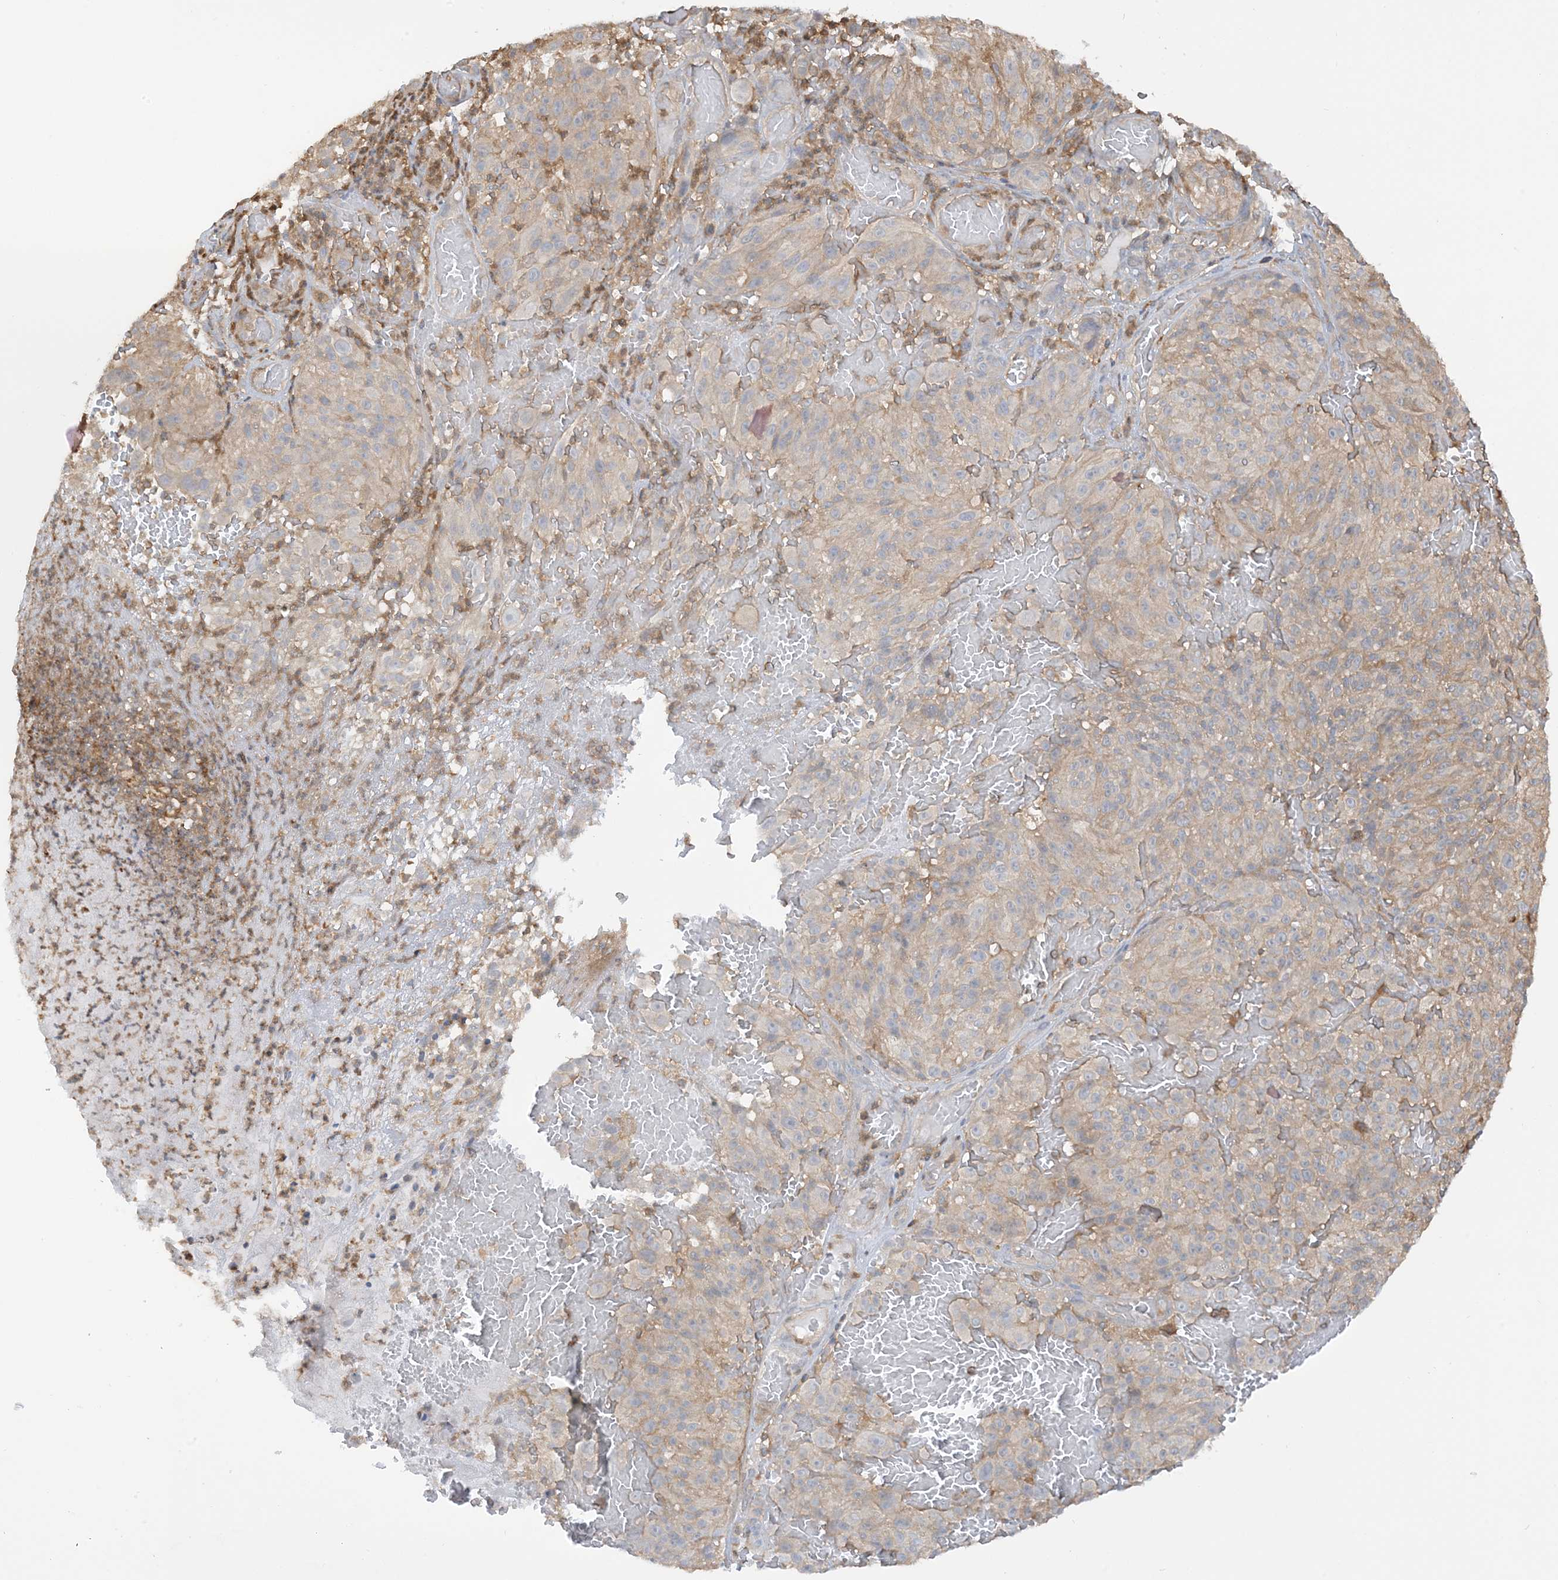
{"staining": {"intensity": "weak", "quantity": "25%-75%", "location": "cytoplasmic/membranous"}, "tissue": "melanoma", "cell_type": "Tumor cells", "image_type": "cancer", "snomed": [{"axis": "morphology", "description": "Malignant melanoma, NOS"}, {"axis": "topography", "description": "Skin"}], "caption": "Protein expression by immunohistochemistry (IHC) shows weak cytoplasmic/membranous staining in about 25%-75% of tumor cells in malignant melanoma.", "gene": "CAPZB", "patient": {"sex": "male", "age": 83}}